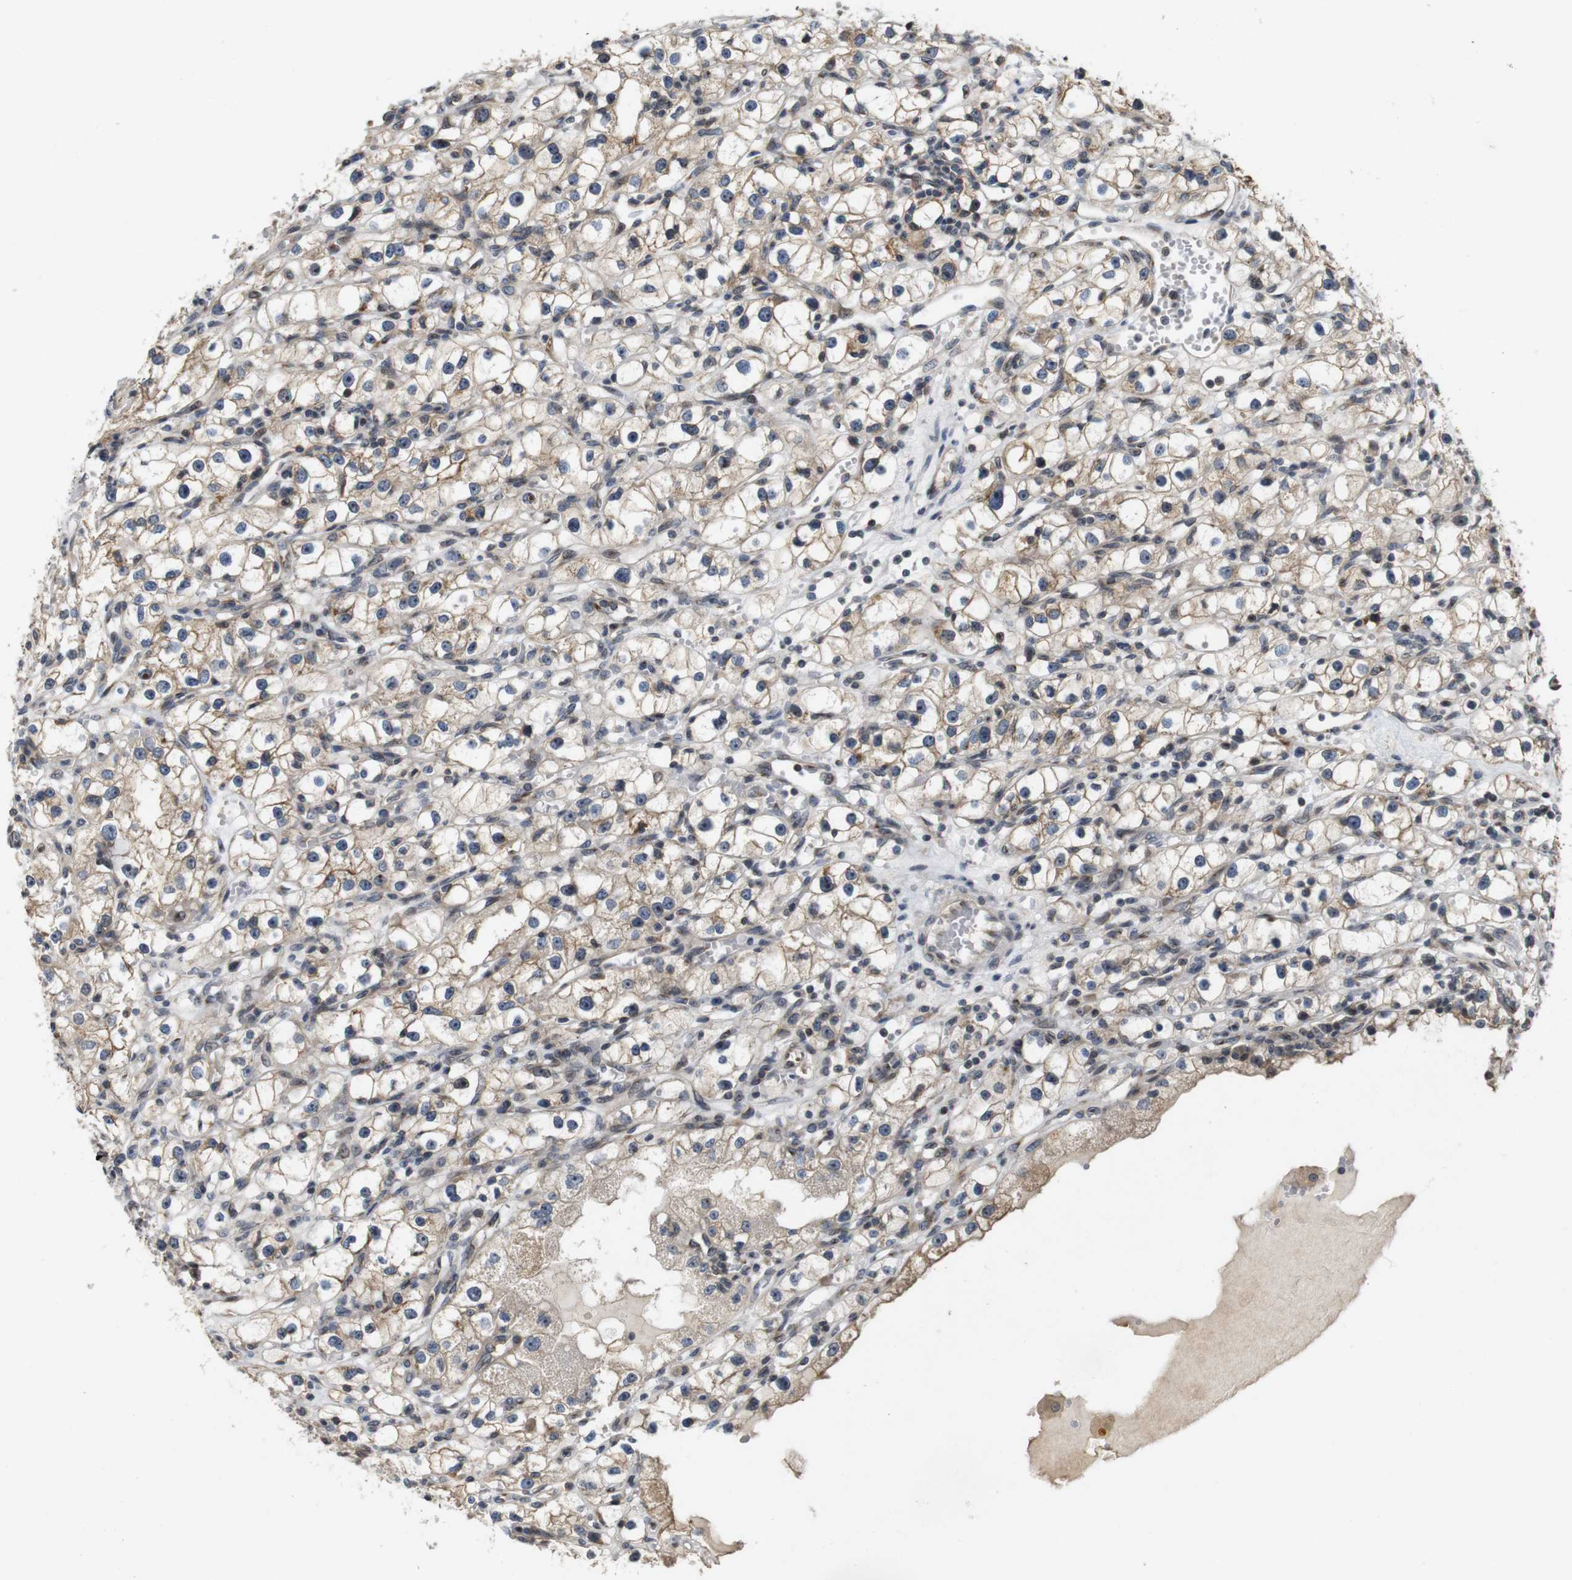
{"staining": {"intensity": "moderate", "quantity": "25%-75%", "location": "cytoplasmic/membranous"}, "tissue": "renal cancer", "cell_type": "Tumor cells", "image_type": "cancer", "snomed": [{"axis": "morphology", "description": "Adenocarcinoma, NOS"}, {"axis": "topography", "description": "Kidney"}], "caption": "Brown immunohistochemical staining in human renal adenocarcinoma shows moderate cytoplasmic/membranous expression in about 25%-75% of tumor cells.", "gene": "EFCAB14", "patient": {"sex": "male", "age": 56}}